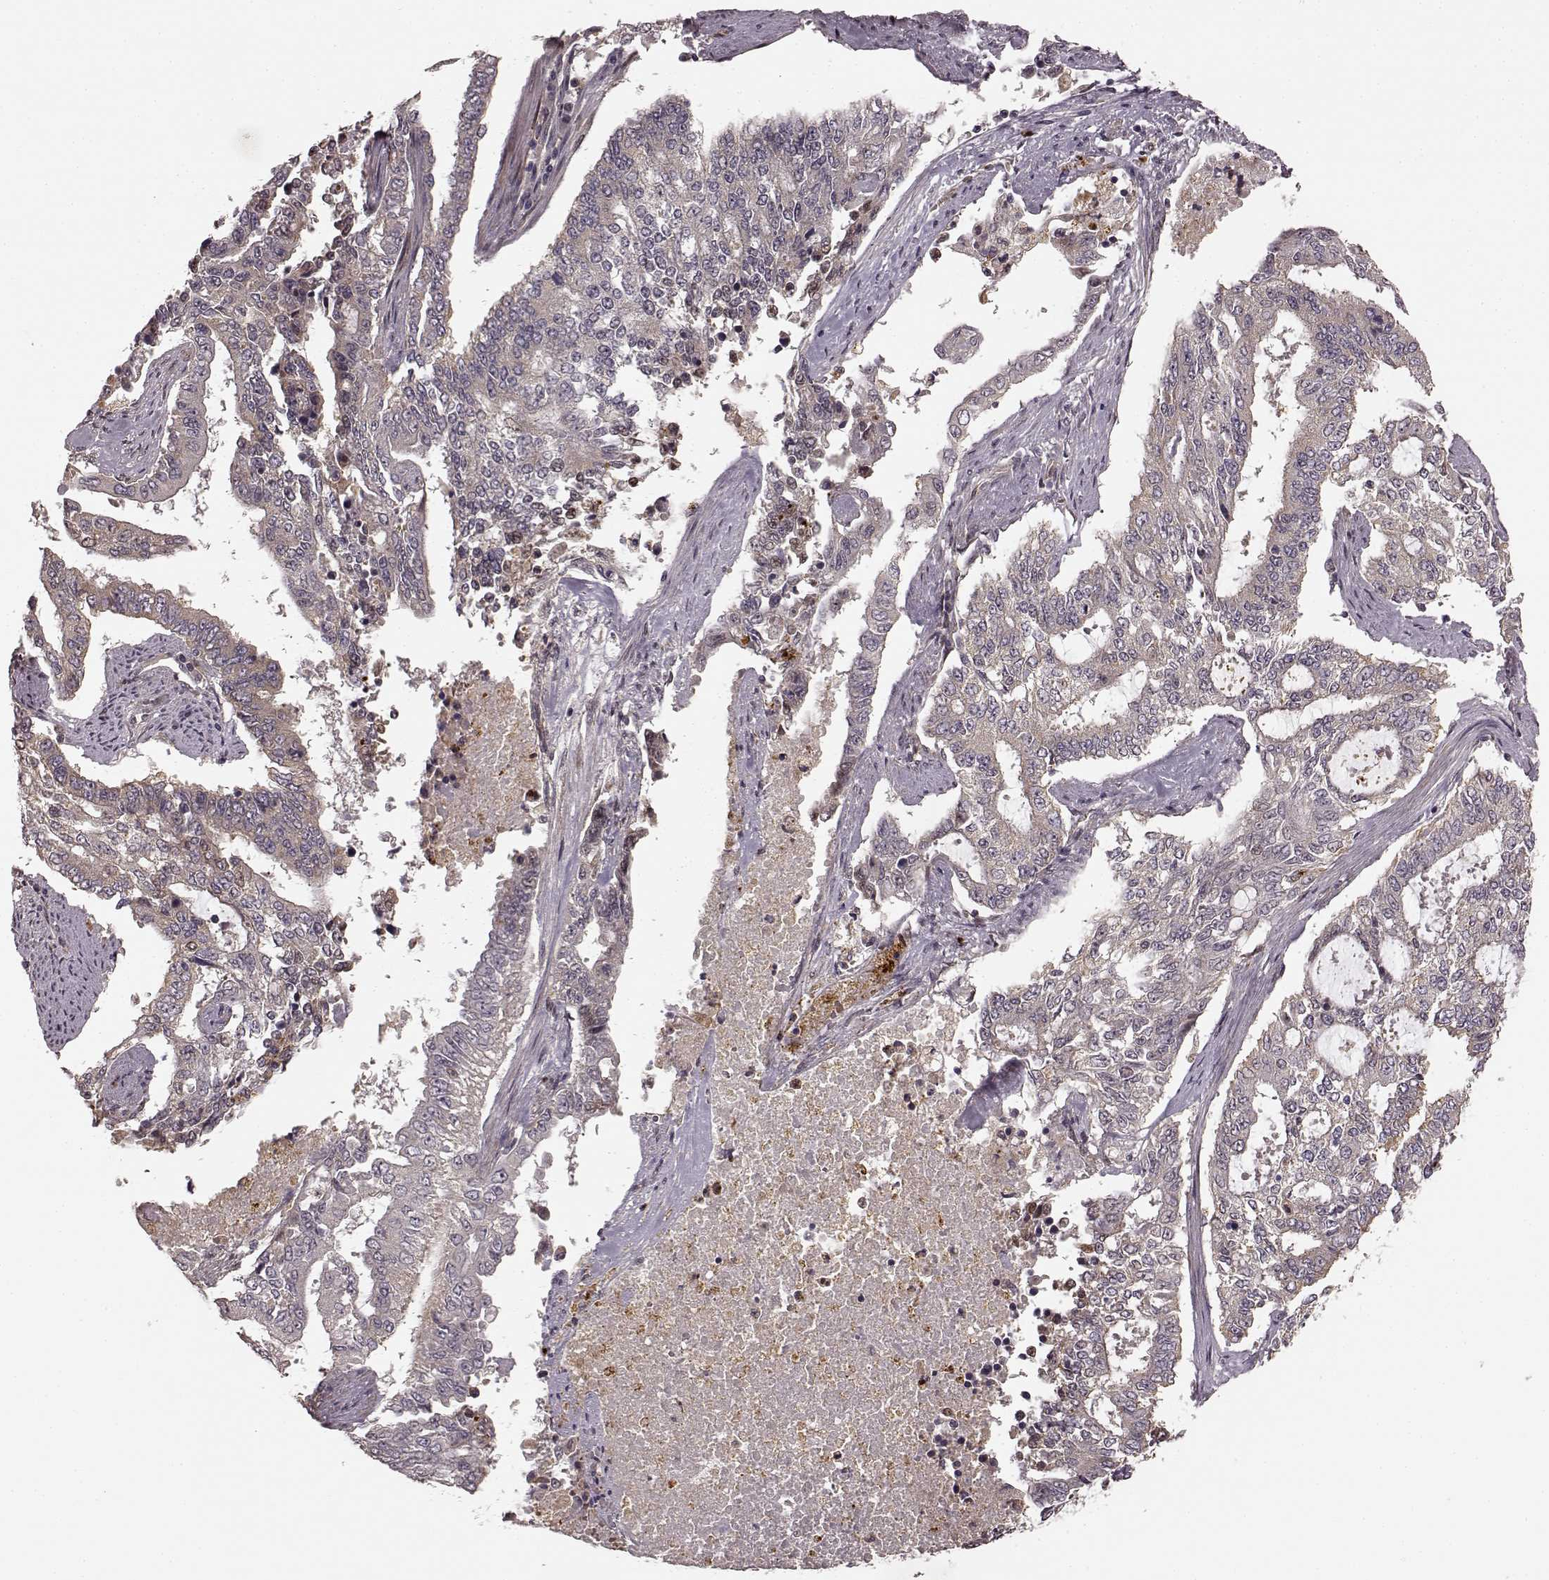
{"staining": {"intensity": "weak", "quantity": "<25%", "location": "cytoplasmic/membranous"}, "tissue": "endometrial cancer", "cell_type": "Tumor cells", "image_type": "cancer", "snomed": [{"axis": "morphology", "description": "Adenocarcinoma, NOS"}, {"axis": "topography", "description": "Uterus"}], "caption": "A micrograph of human adenocarcinoma (endometrial) is negative for staining in tumor cells.", "gene": "SLC12A9", "patient": {"sex": "female", "age": 59}}